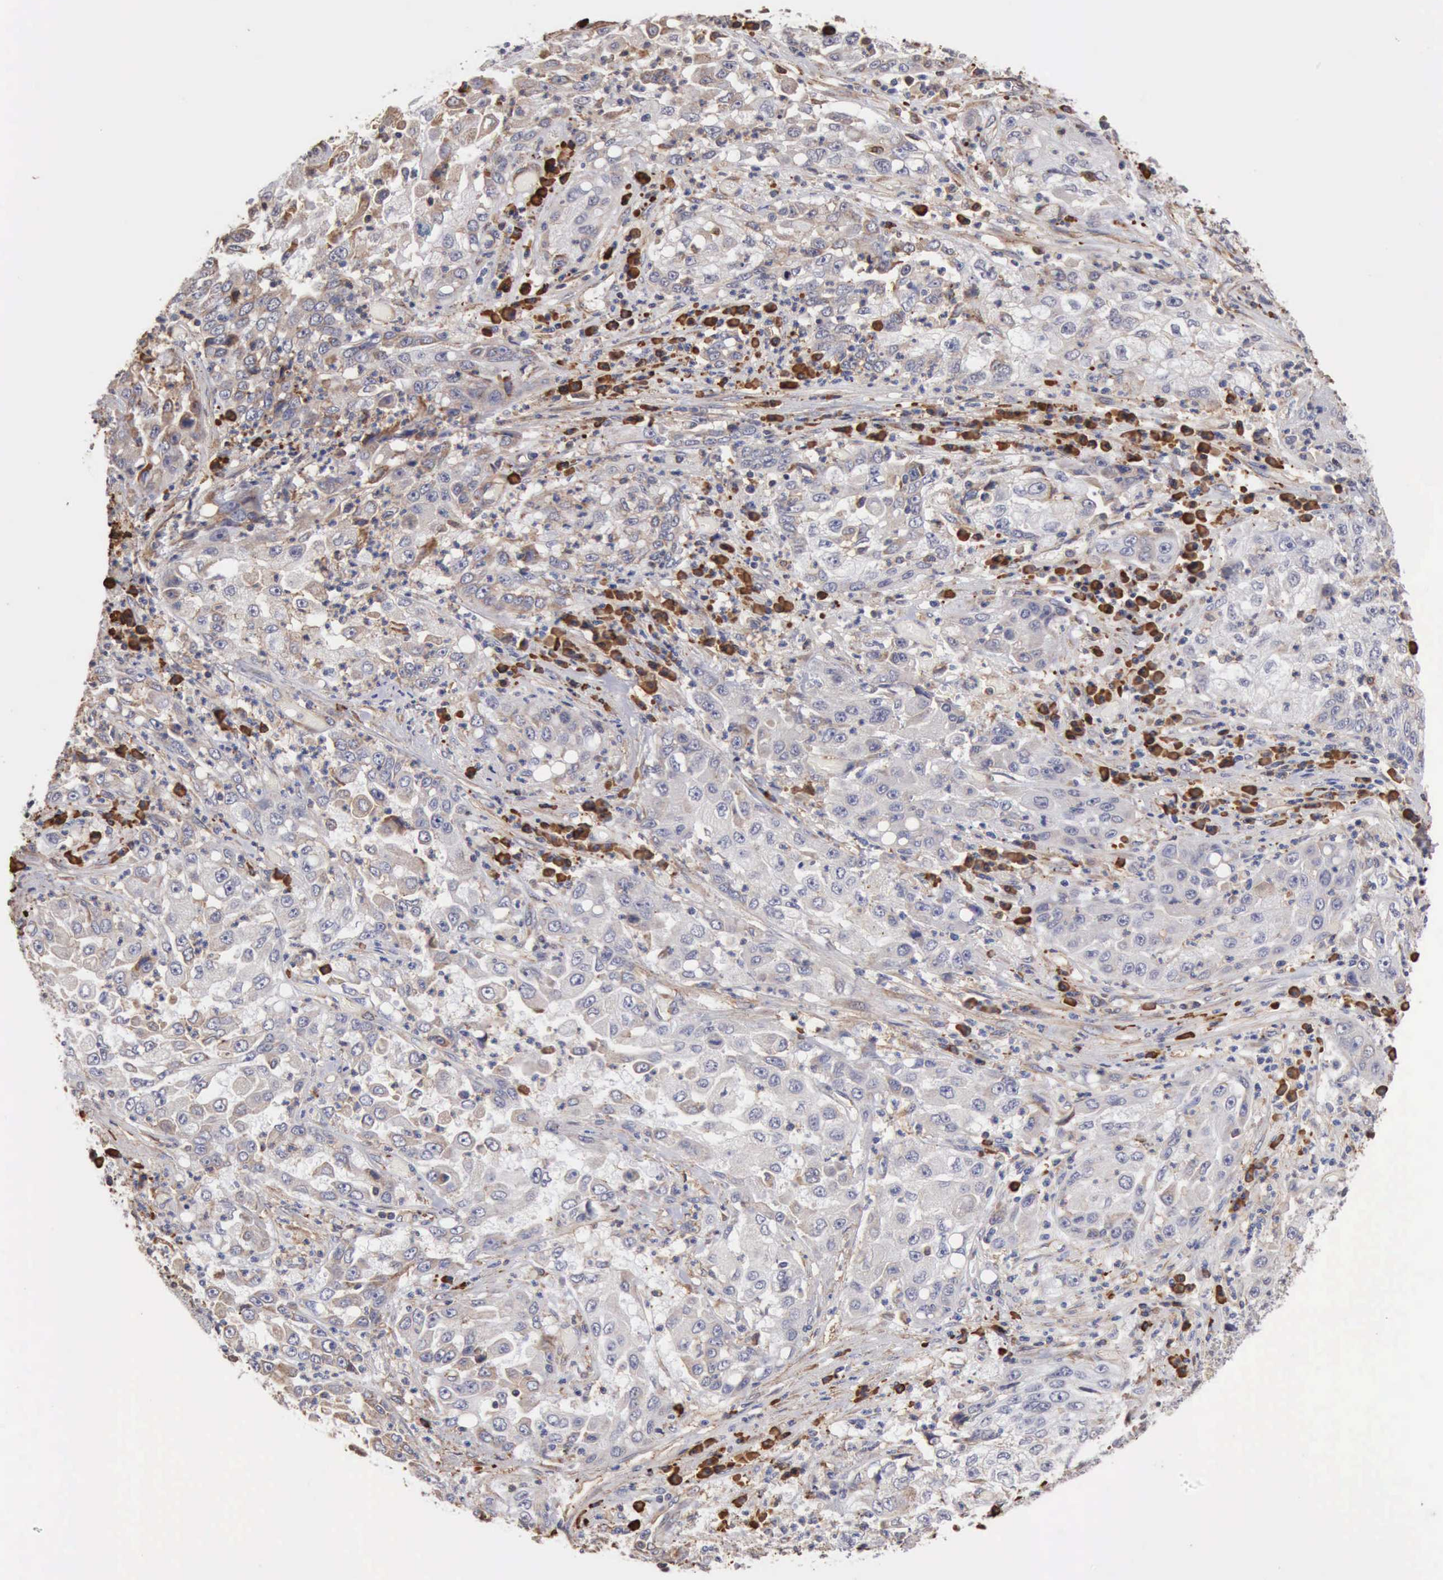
{"staining": {"intensity": "weak", "quantity": "<25%", "location": "cytoplasmic/membranous"}, "tissue": "cervical cancer", "cell_type": "Tumor cells", "image_type": "cancer", "snomed": [{"axis": "morphology", "description": "Squamous cell carcinoma, NOS"}, {"axis": "topography", "description": "Cervix"}], "caption": "Cervical cancer (squamous cell carcinoma) was stained to show a protein in brown. There is no significant positivity in tumor cells. The staining is performed using DAB brown chromogen with nuclei counter-stained in using hematoxylin.", "gene": "GPR101", "patient": {"sex": "female", "age": 36}}